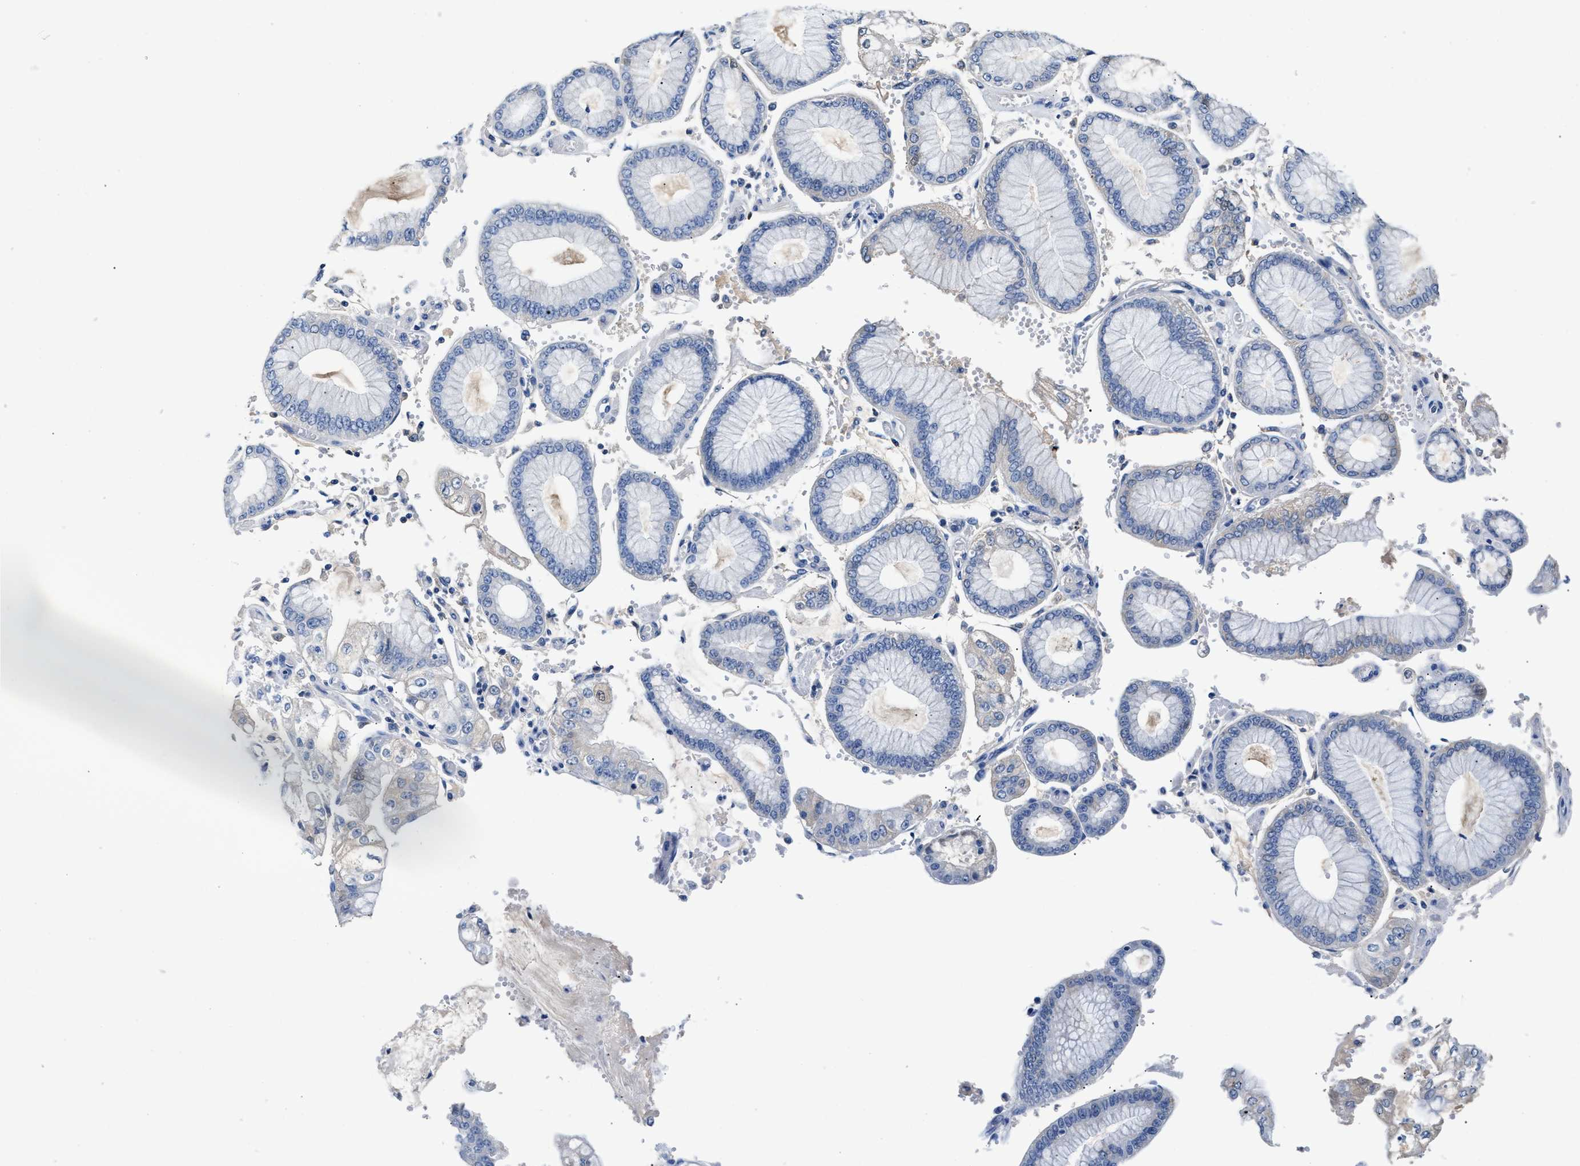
{"staining": {"intensity": "negative", "quantity": "none", "location": "none"}, "tissue": "stomach cancer", "cell_type": "Tumor cells", "image_type": "cancer", "snomed": [{"axis": "morphology", "description": "Adenocarcinoma, NOS"}, {"axis": "topography", "description": "Stomach"}], "caption": "Stomach cancer stained for a protein using immunohistochemistry (IHC) shows no positivity tumor cells.", "gene": "SLCO2B1", "patient": {"sex": "male", "age": 76}}